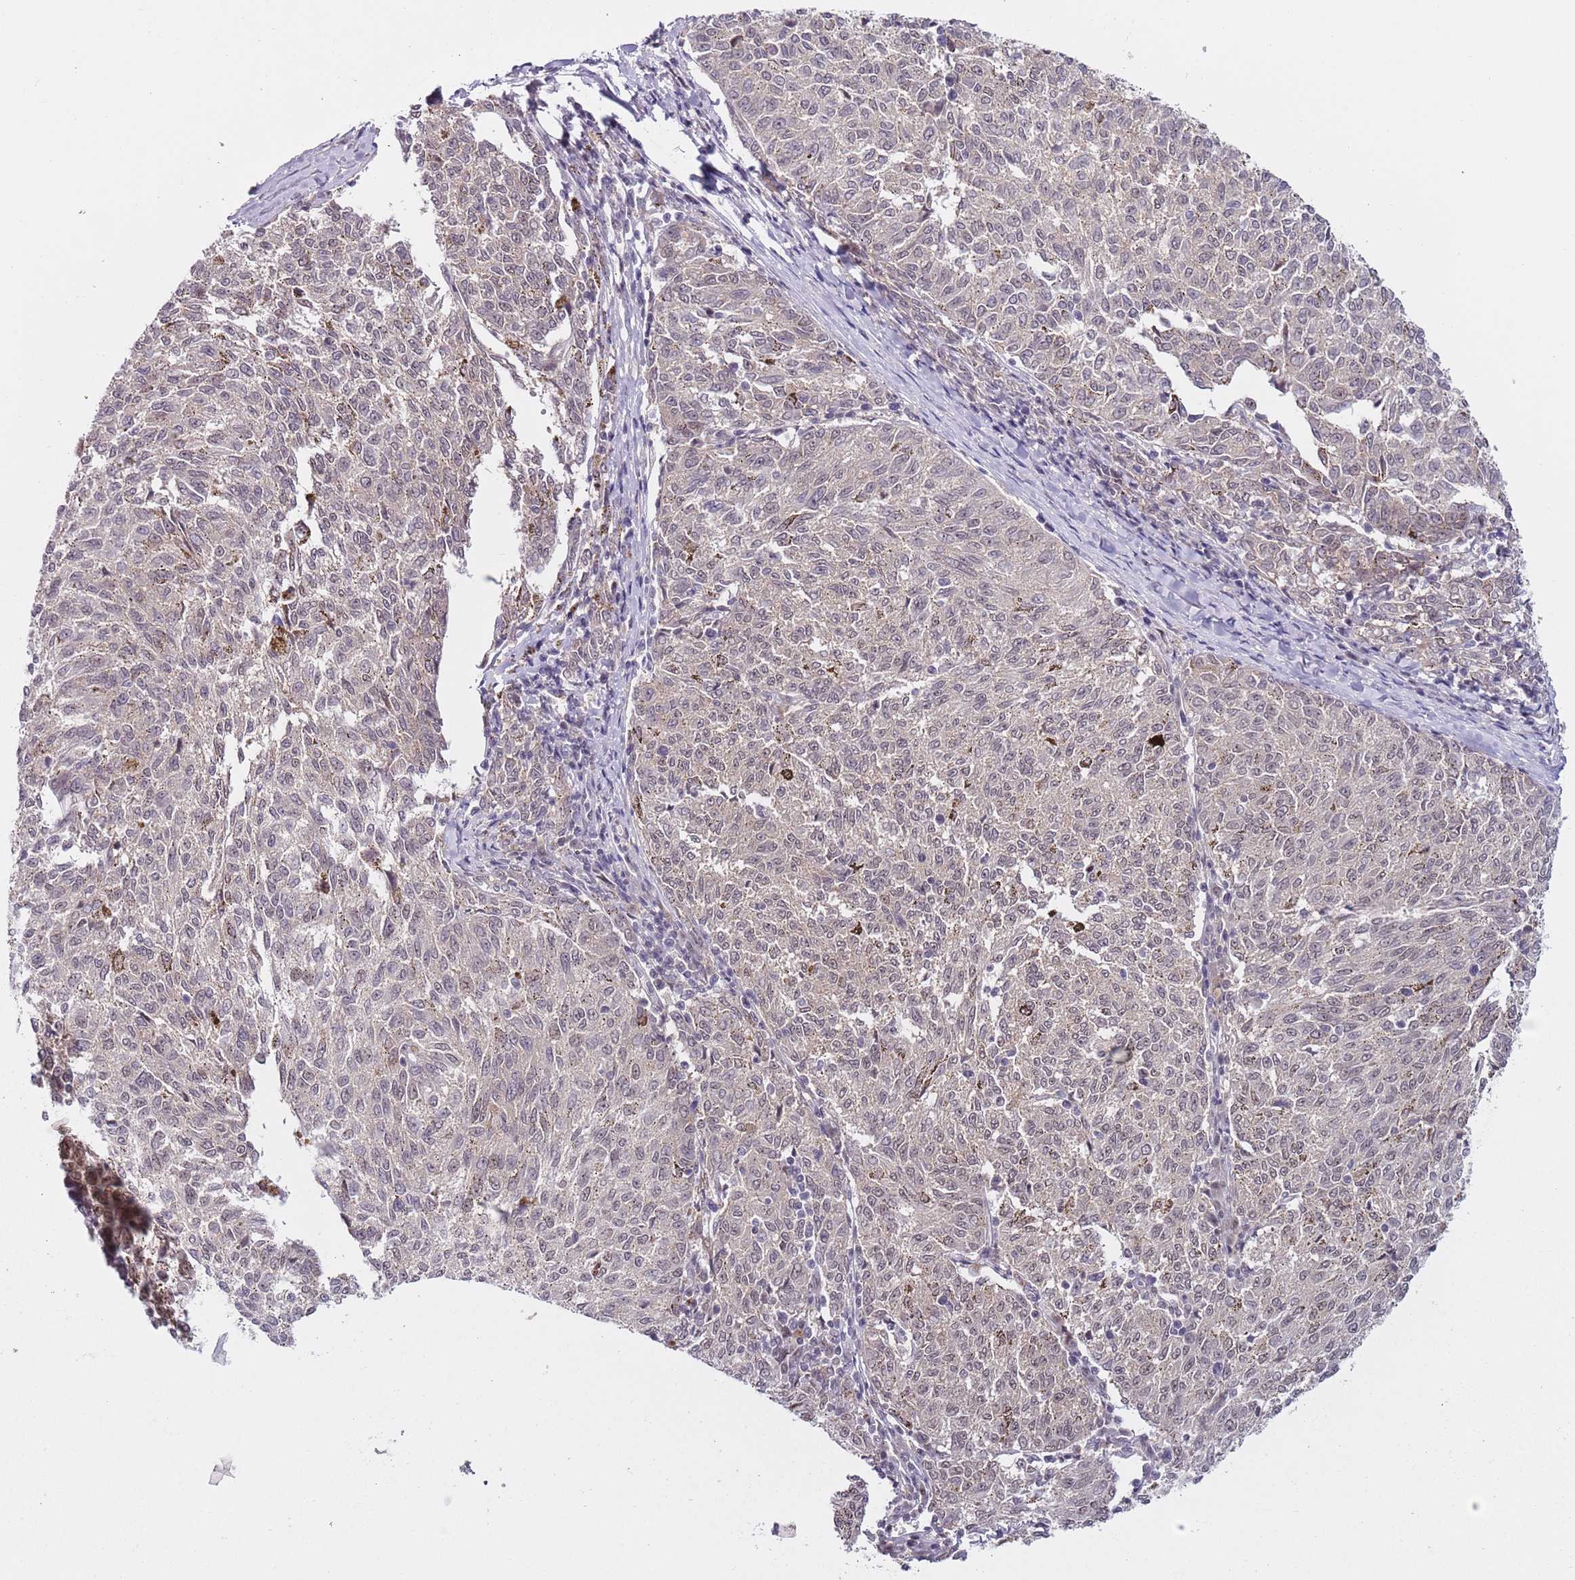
{"staining": {"intensity": "weak", "quantity": "25%-75%", "location": "nuclear"}, "tissue": "melanoma", "cell_type": "Tumor cells", "image_type": "cancer", "snomed": [{"axis": "morphology", "description": "Malignant melanoma, NOS"}, {"axis": "topography", "description": "Skin"}], "caption": "This photomicrograph displays malignant melanoma stained with immunohistochemistry to label a protein in brown. The nuclear of tumor cells show weak positivity for the protein. Nuclei are counter-stained blue.", "gene": "SLC25A32", "patient": {"sex": "female", "age": 72}}